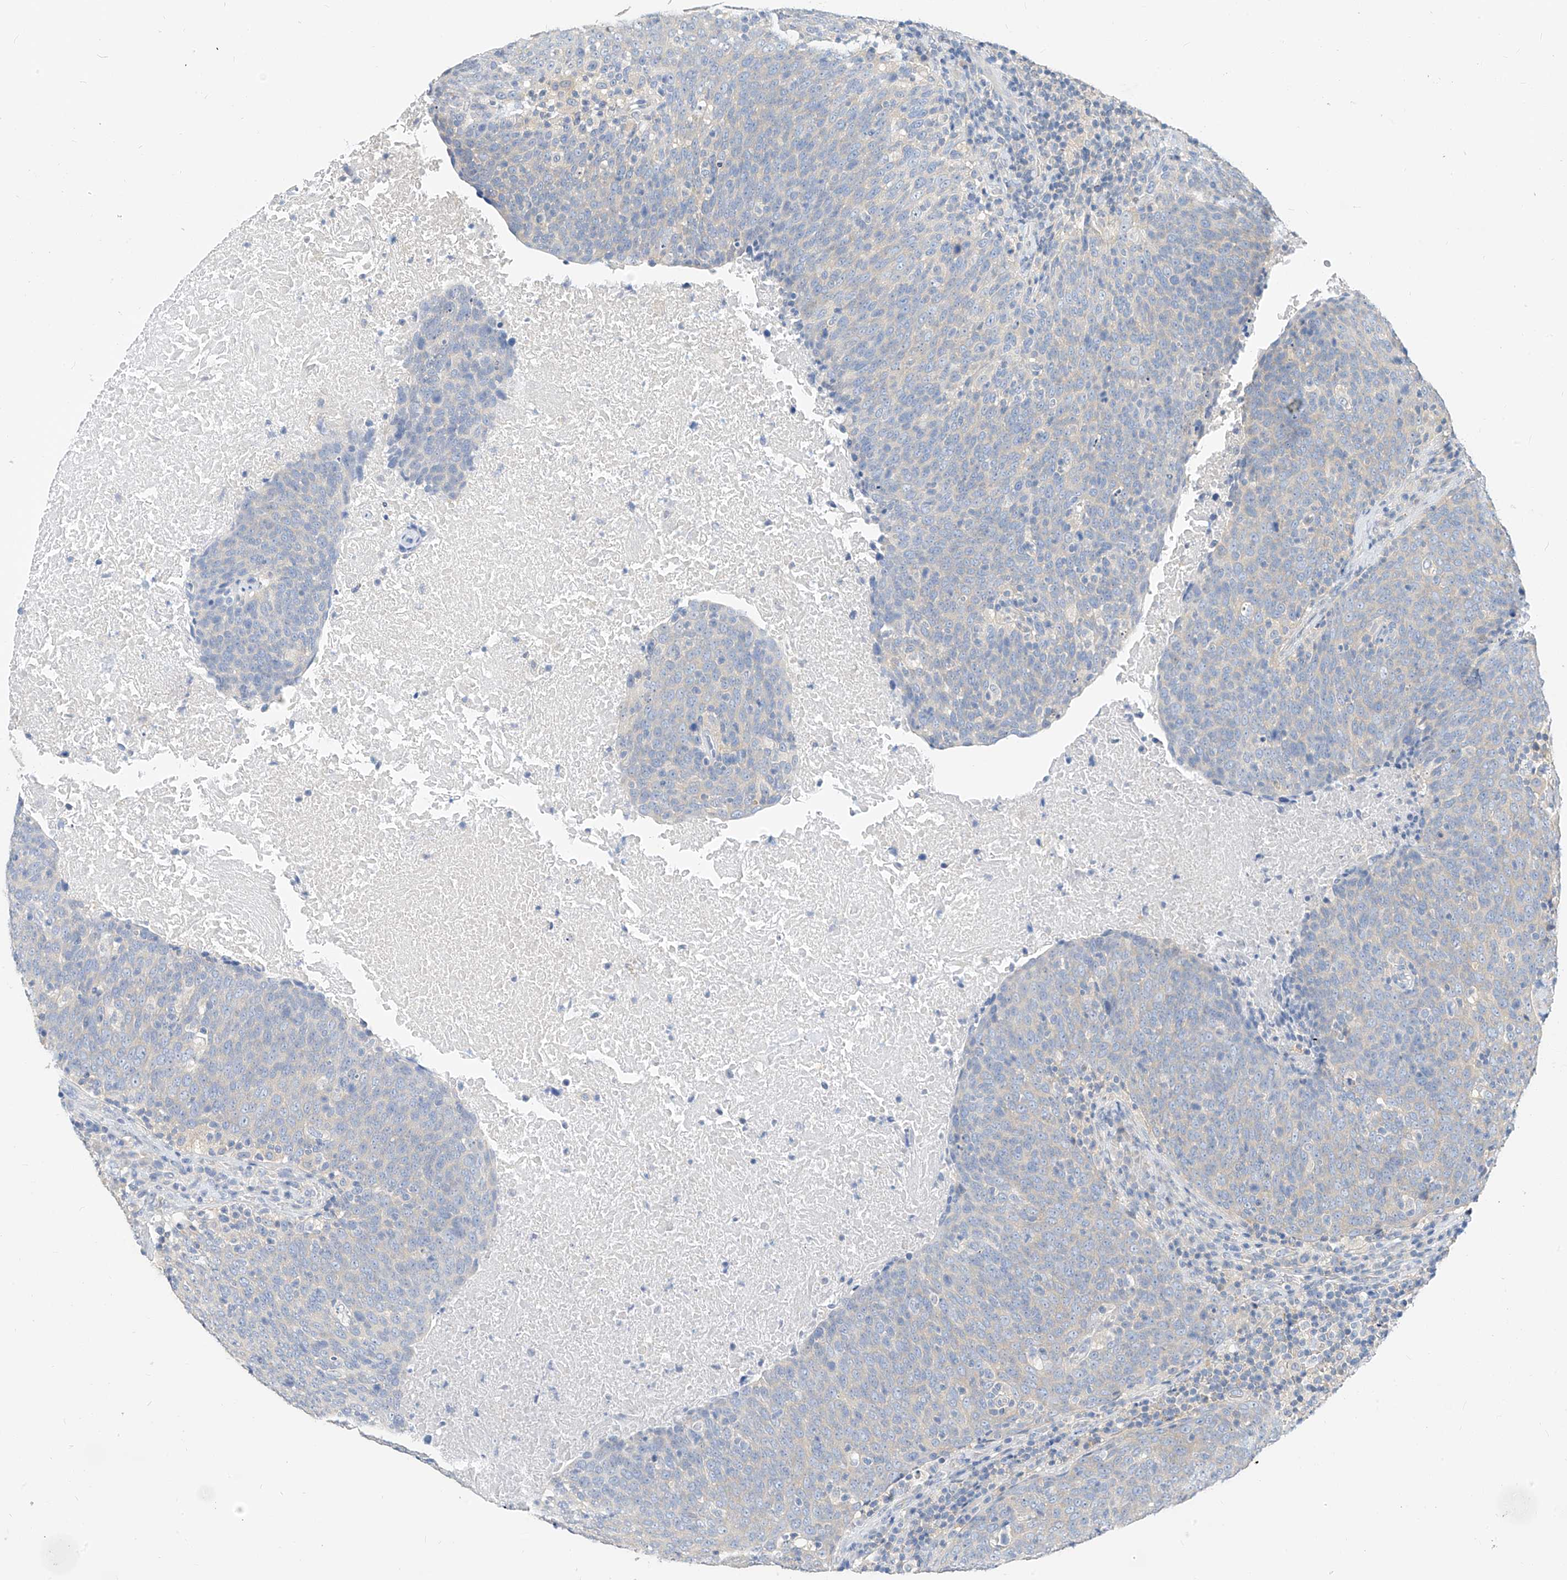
{"staining": {"intensity": "negative", "quantity": "none", "location": "none"}, "tissue": "head and neck cancer", "cell_type": "Tumor cells", "image_type": "cancer", "snomed": [{"axis": "morphology", "description": "Squamous cell carcinoma, NOS"}, {"axis": "morphology", "description": "Squamous cell carcinoma, metastatic, NOS"}, {"axis": "topography", "description": "Lymph node"}, {"axis": "topography", "description": "Head-Neck"}], "caption": "This histopathology image is of head and neck cancer (squamous cell carcinoma) stained with immunohistochemistry (IHC) to label a protein in brown with the nuclei are counter-stained blue. There is no expression in tumor cells.", "gene": "ZZEF1", "patient": {"sex": "male", "age": 62}}